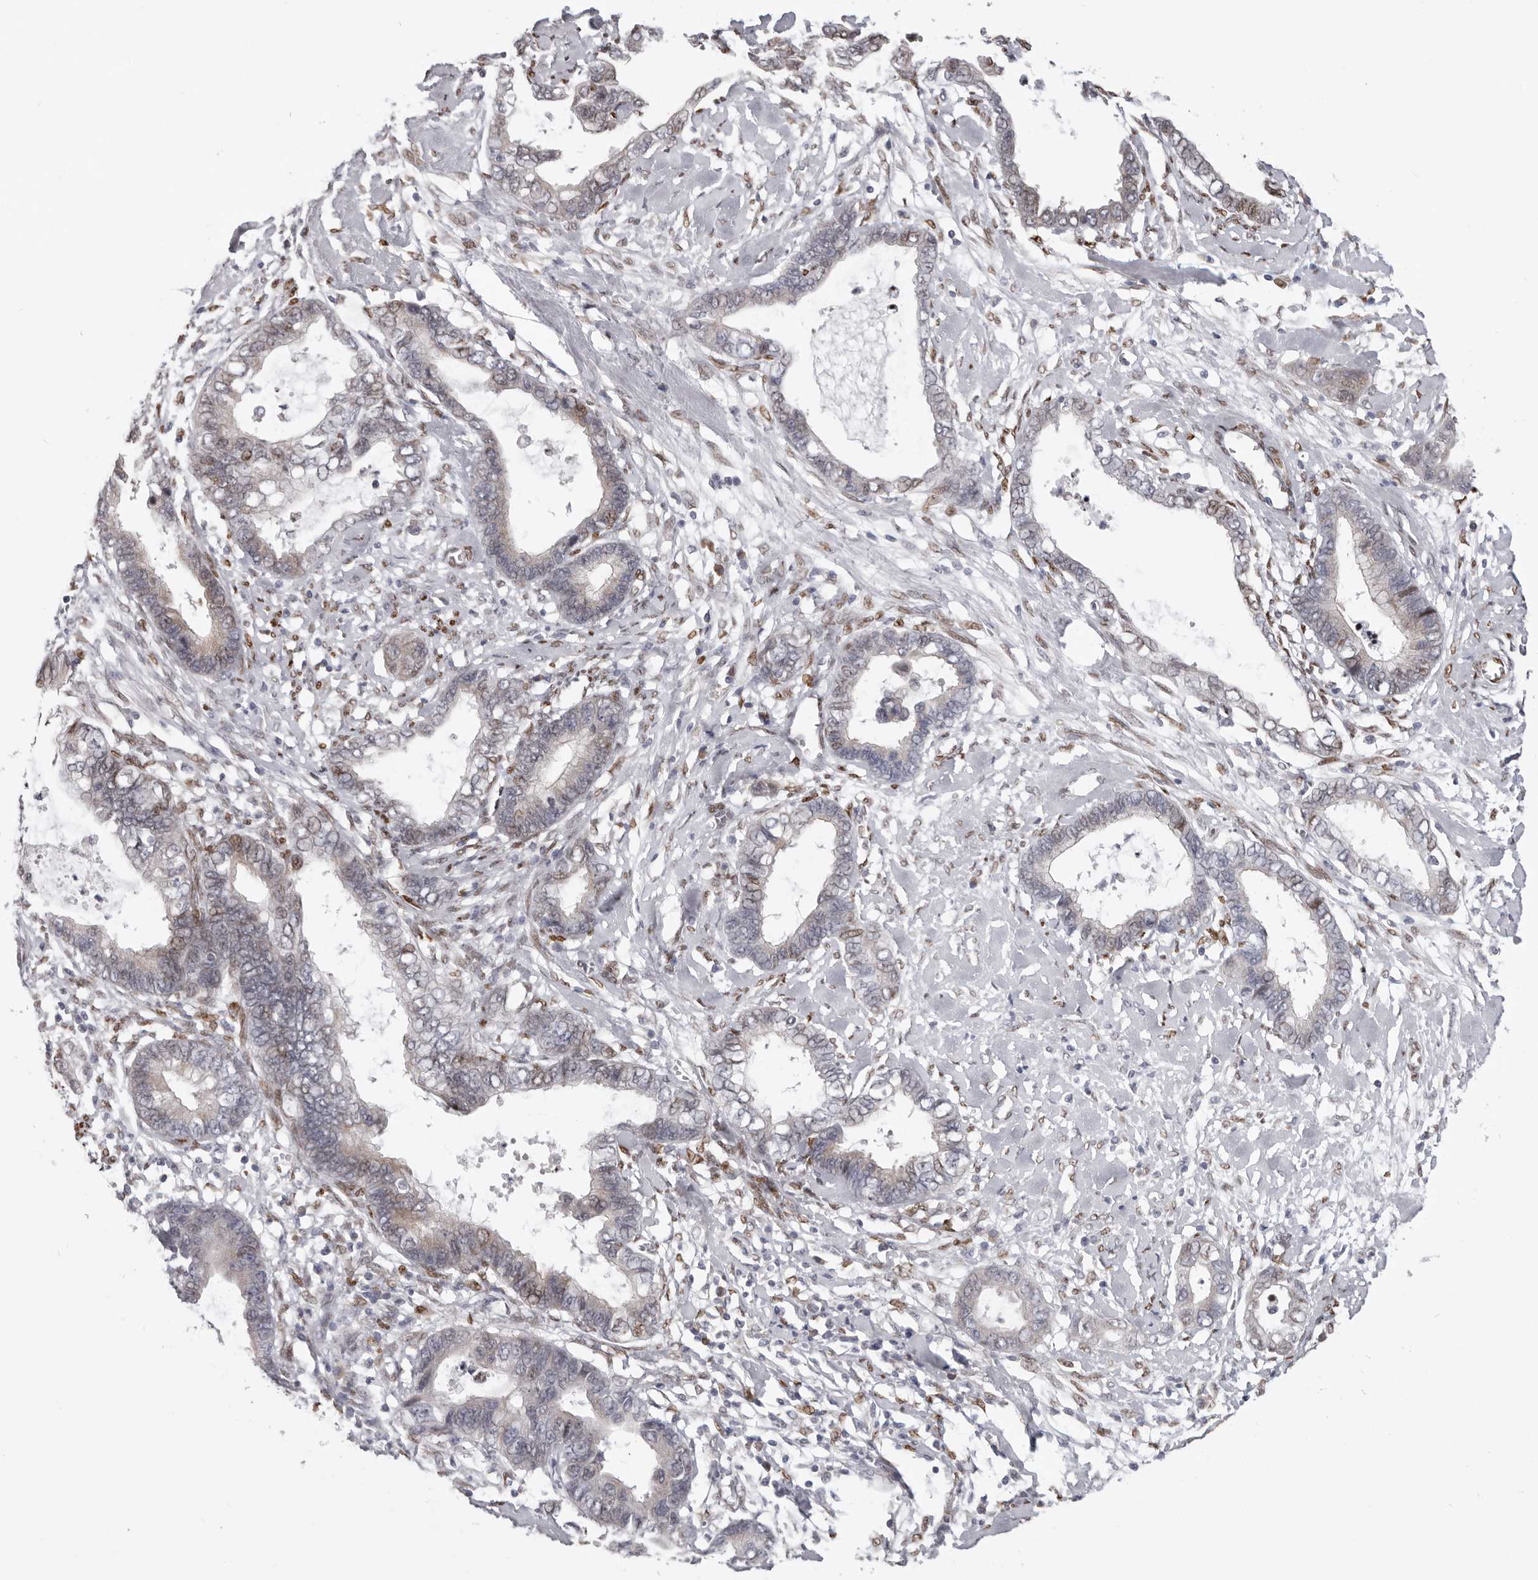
{"staining": {"intensity": "moderate", "quantity": "<25%", "location": "nuclear"}, "tissue": "cervical cancer", "cell_type": "Tumor cells", "image_type": "cancer", "snomed": [{"axis": "morphology", "description": "Adenocarcinoma, NOS"}, {"axis": "topography", "description": "Cervix"}], "caption": "A photomicrograph showing moderate nuclear staining in approximately <25% of tumor cells in cervical cancer, as visualized by brown immunohistochemical staining.", "gene": "SRP19", "patient": {"sex": "female", "age": 44}}